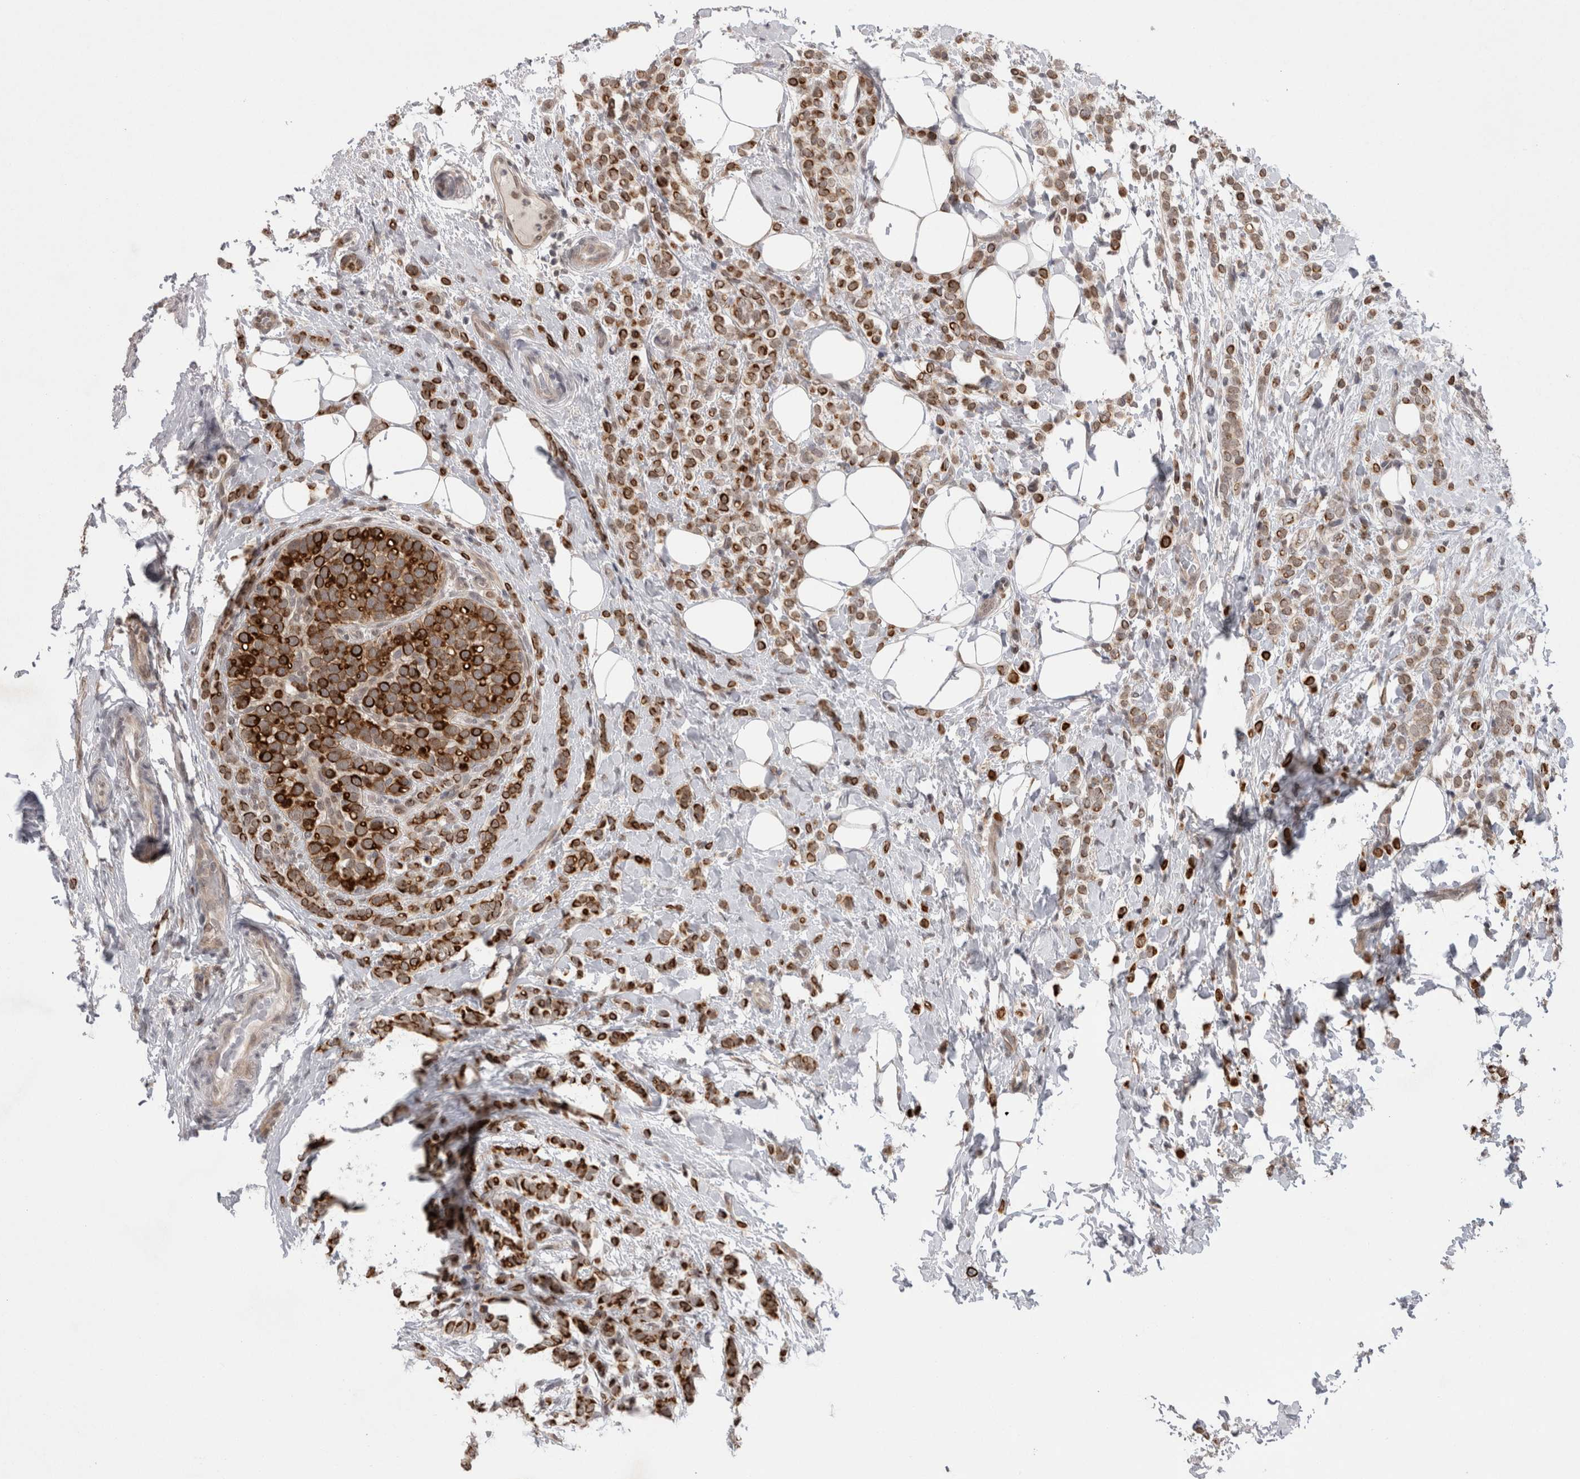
{"staining": {"intensity": "strong", "quantity": ">75%", "location": "cytoplasmic/membranous"}, "tissue": "breast cancer", "cell_type": "Tumor cells", "image_type": "cancer", "snomed": [{"axis": "morphology", "description": "Lobular carcinoma"}, {"axis": "topography", "description": "Breast"}], "caption": "The immunohistochemical stain labels strong cytoplasmic/membranous expression in tumor cells of breast cancer (lobular carcinoma) tissue.", "gene": "ZNF341", "patient": {"sex": "female", "age": 50}}